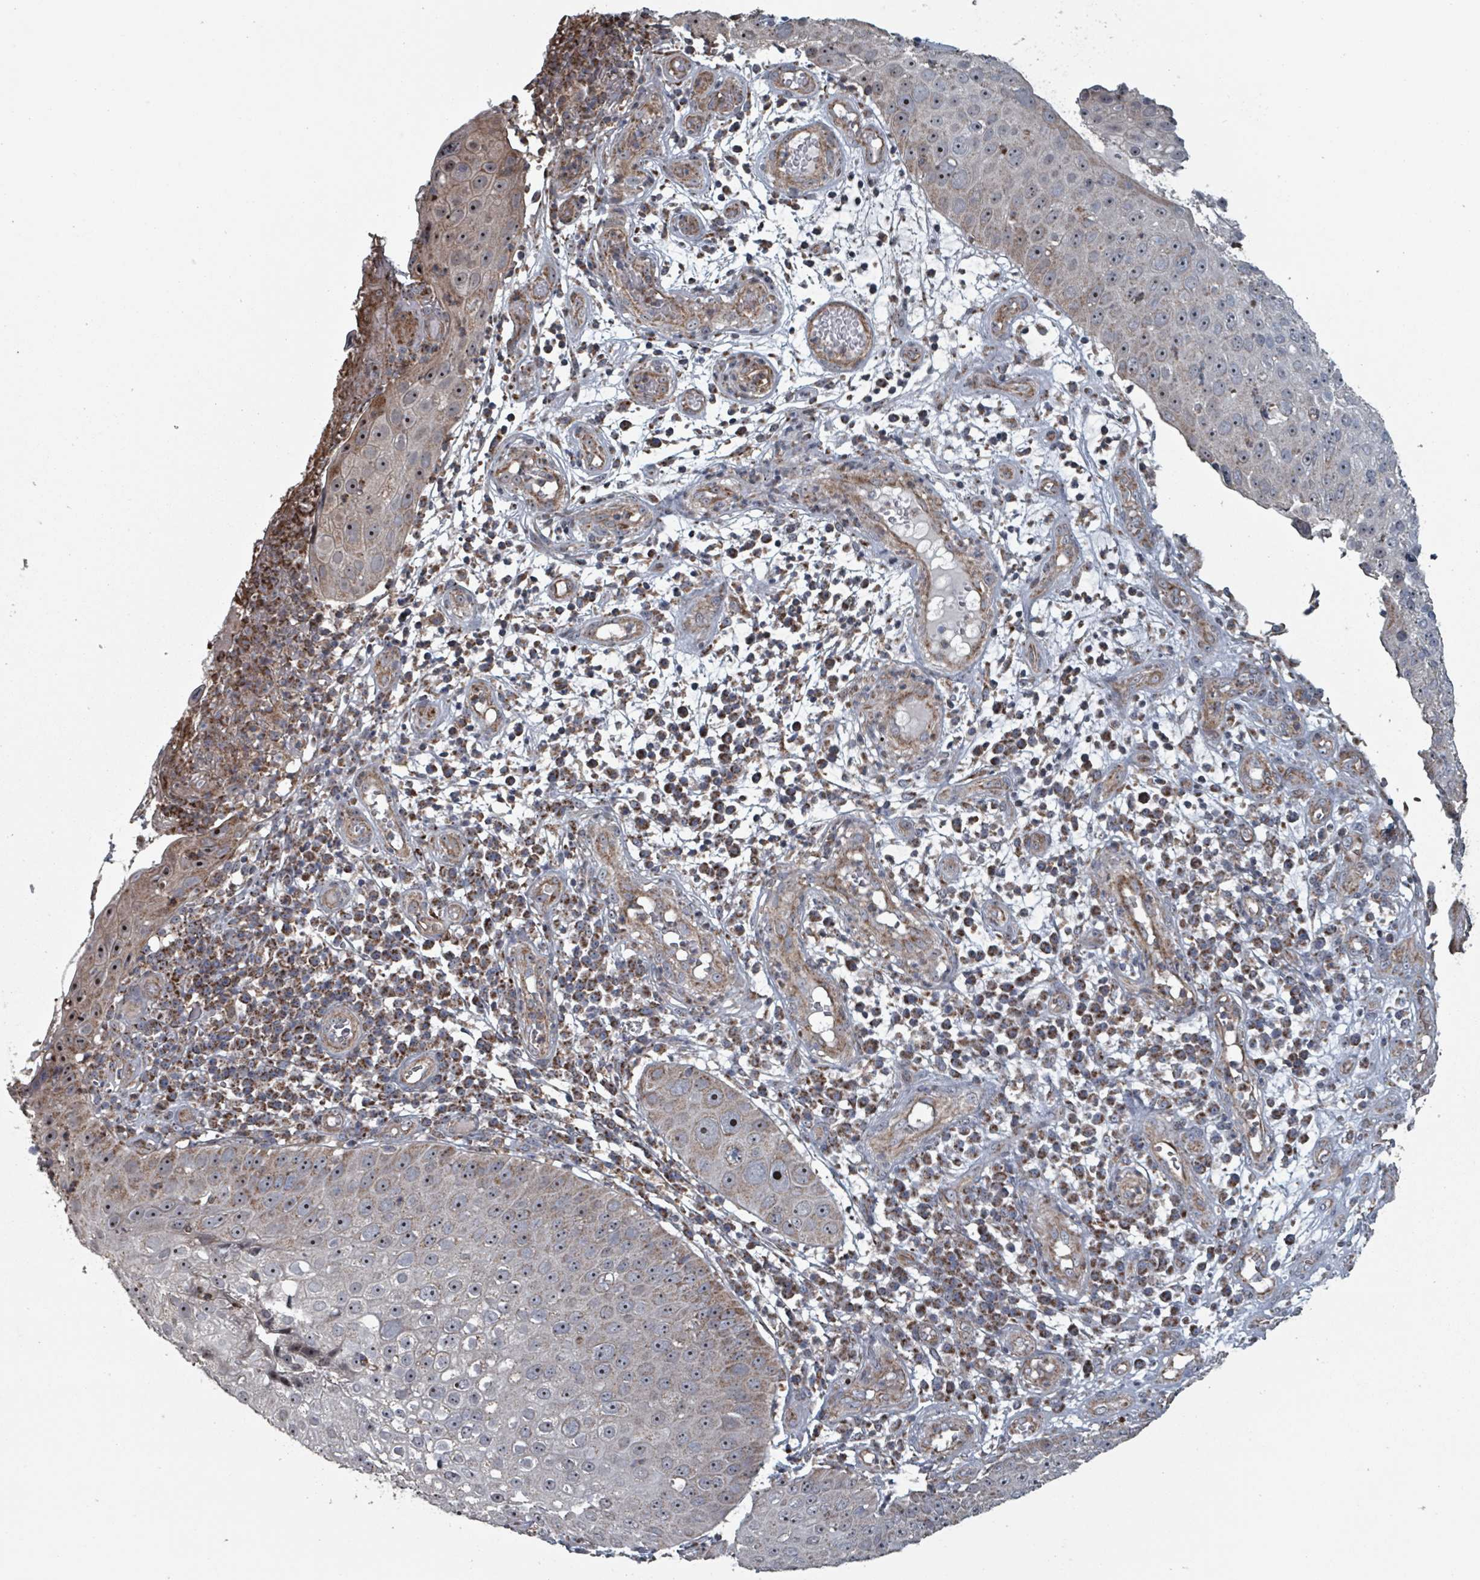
{"staining": {"intensity": "weak", "quantity": "<25%", "location": "cytoplasmic/membranous"}, "tissue": "skin cancer", "cell_type": "Tumor cells", "image_type": "cancer", "snomed": [{"axis": "morphology", "description": "Squamous cell carcinoma, NOS"}, {"axis": "topography", "description": "Skin"}], "caption": "Immunohistochemical staining of skin squamous cell carcinoma reveals no significant positivity in tumor cells.", "gene": "MRPL4", "patient": {"sex": "male", "age": 71}}